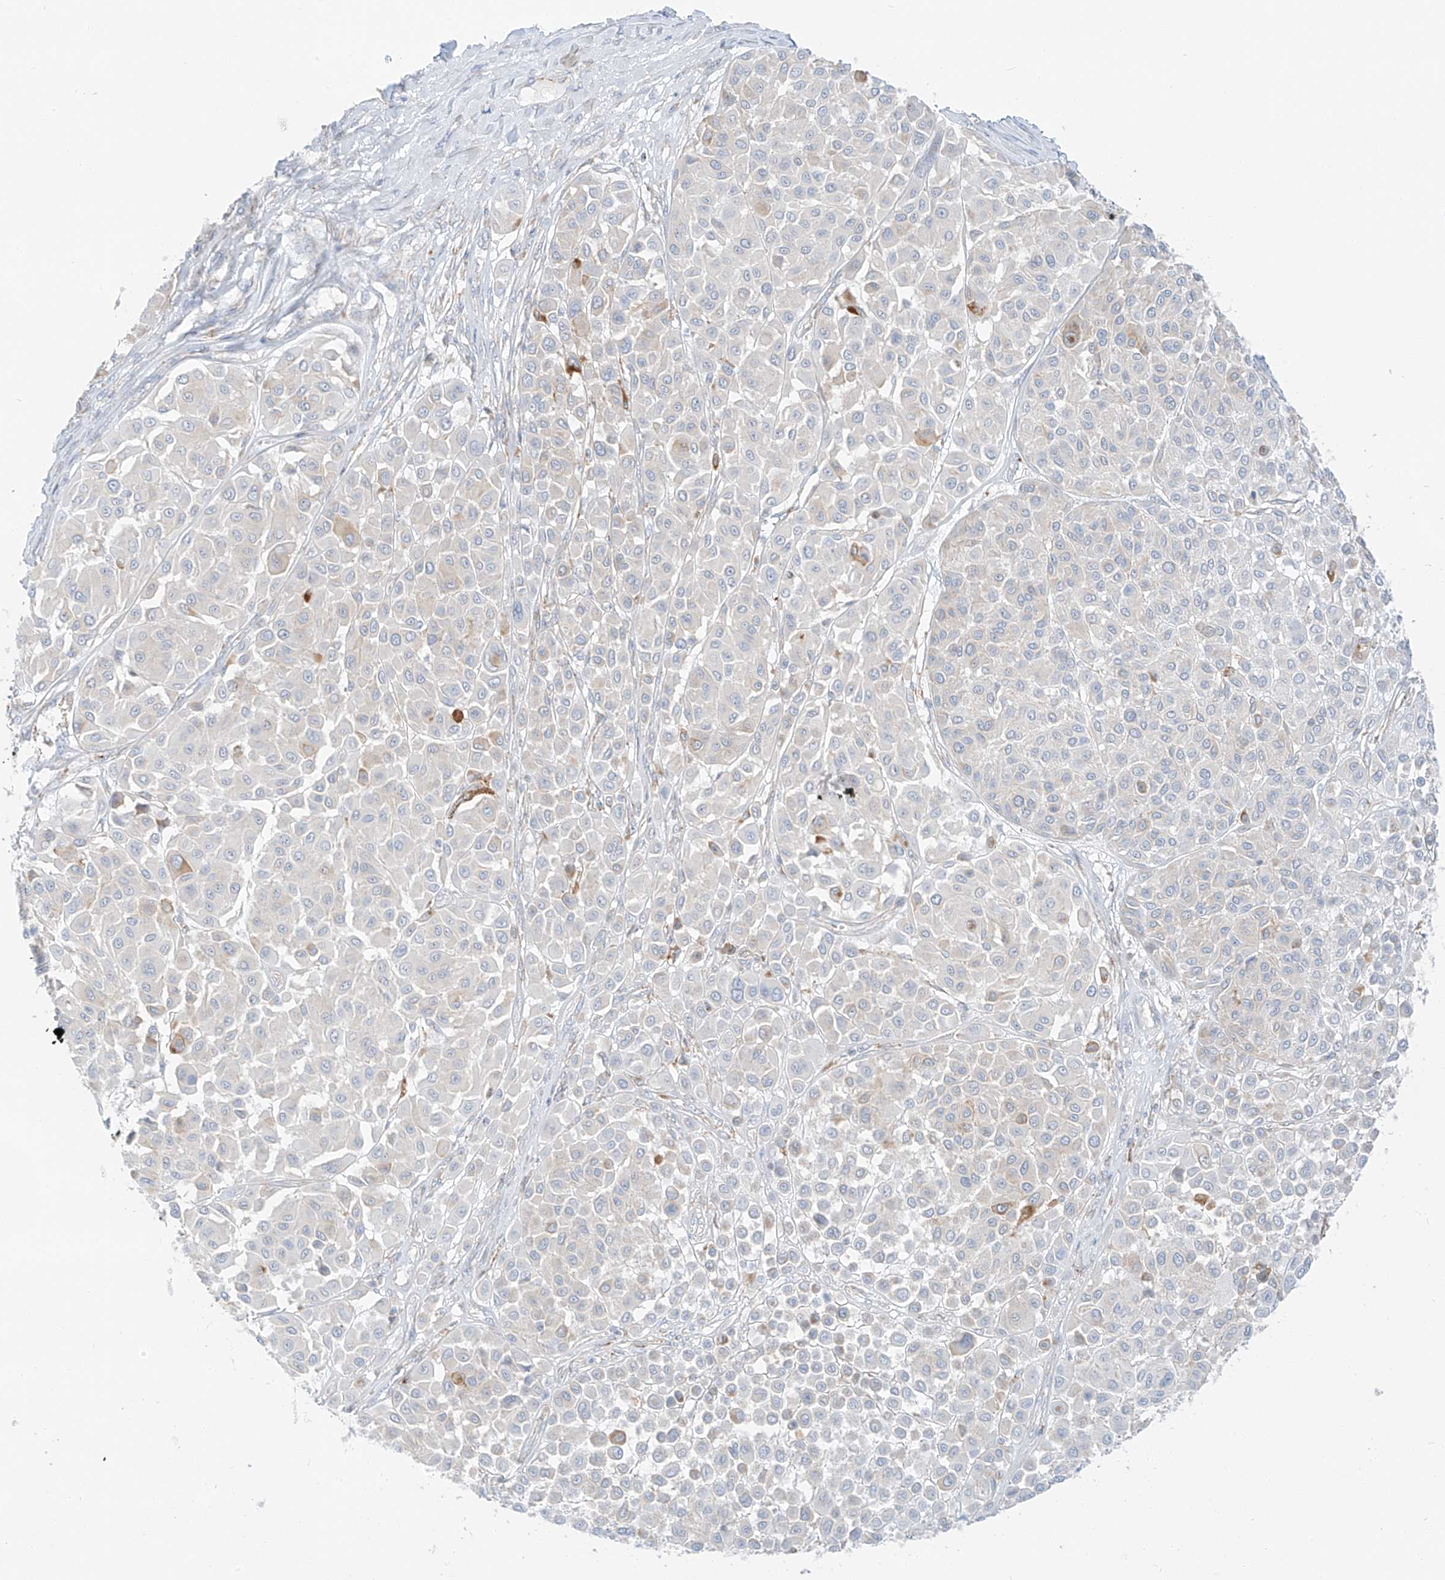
{"staining": {"intensity": "negative", "quantity": "none", "location": "none"}, "tissue": "melanoma", "cell_type": "Tumor cells", "image_type": "cancer", "snomed": [{"axis": "morphology", "description": "Malignant melanoma, Metastatic site"}, {"axis": "topography", "description": "Soft tissue"}], "caption": "Immunohistochemical staining of melanoma reveals no significant staining in tumor cells. The staining is performed using DAB (3,3'-diaminobenzidine) brown chromogen with nuclei counter-stained in using hematoxylin.", "gene": "SLC35F6", "patient": {"sex": "male", "age": 41}}